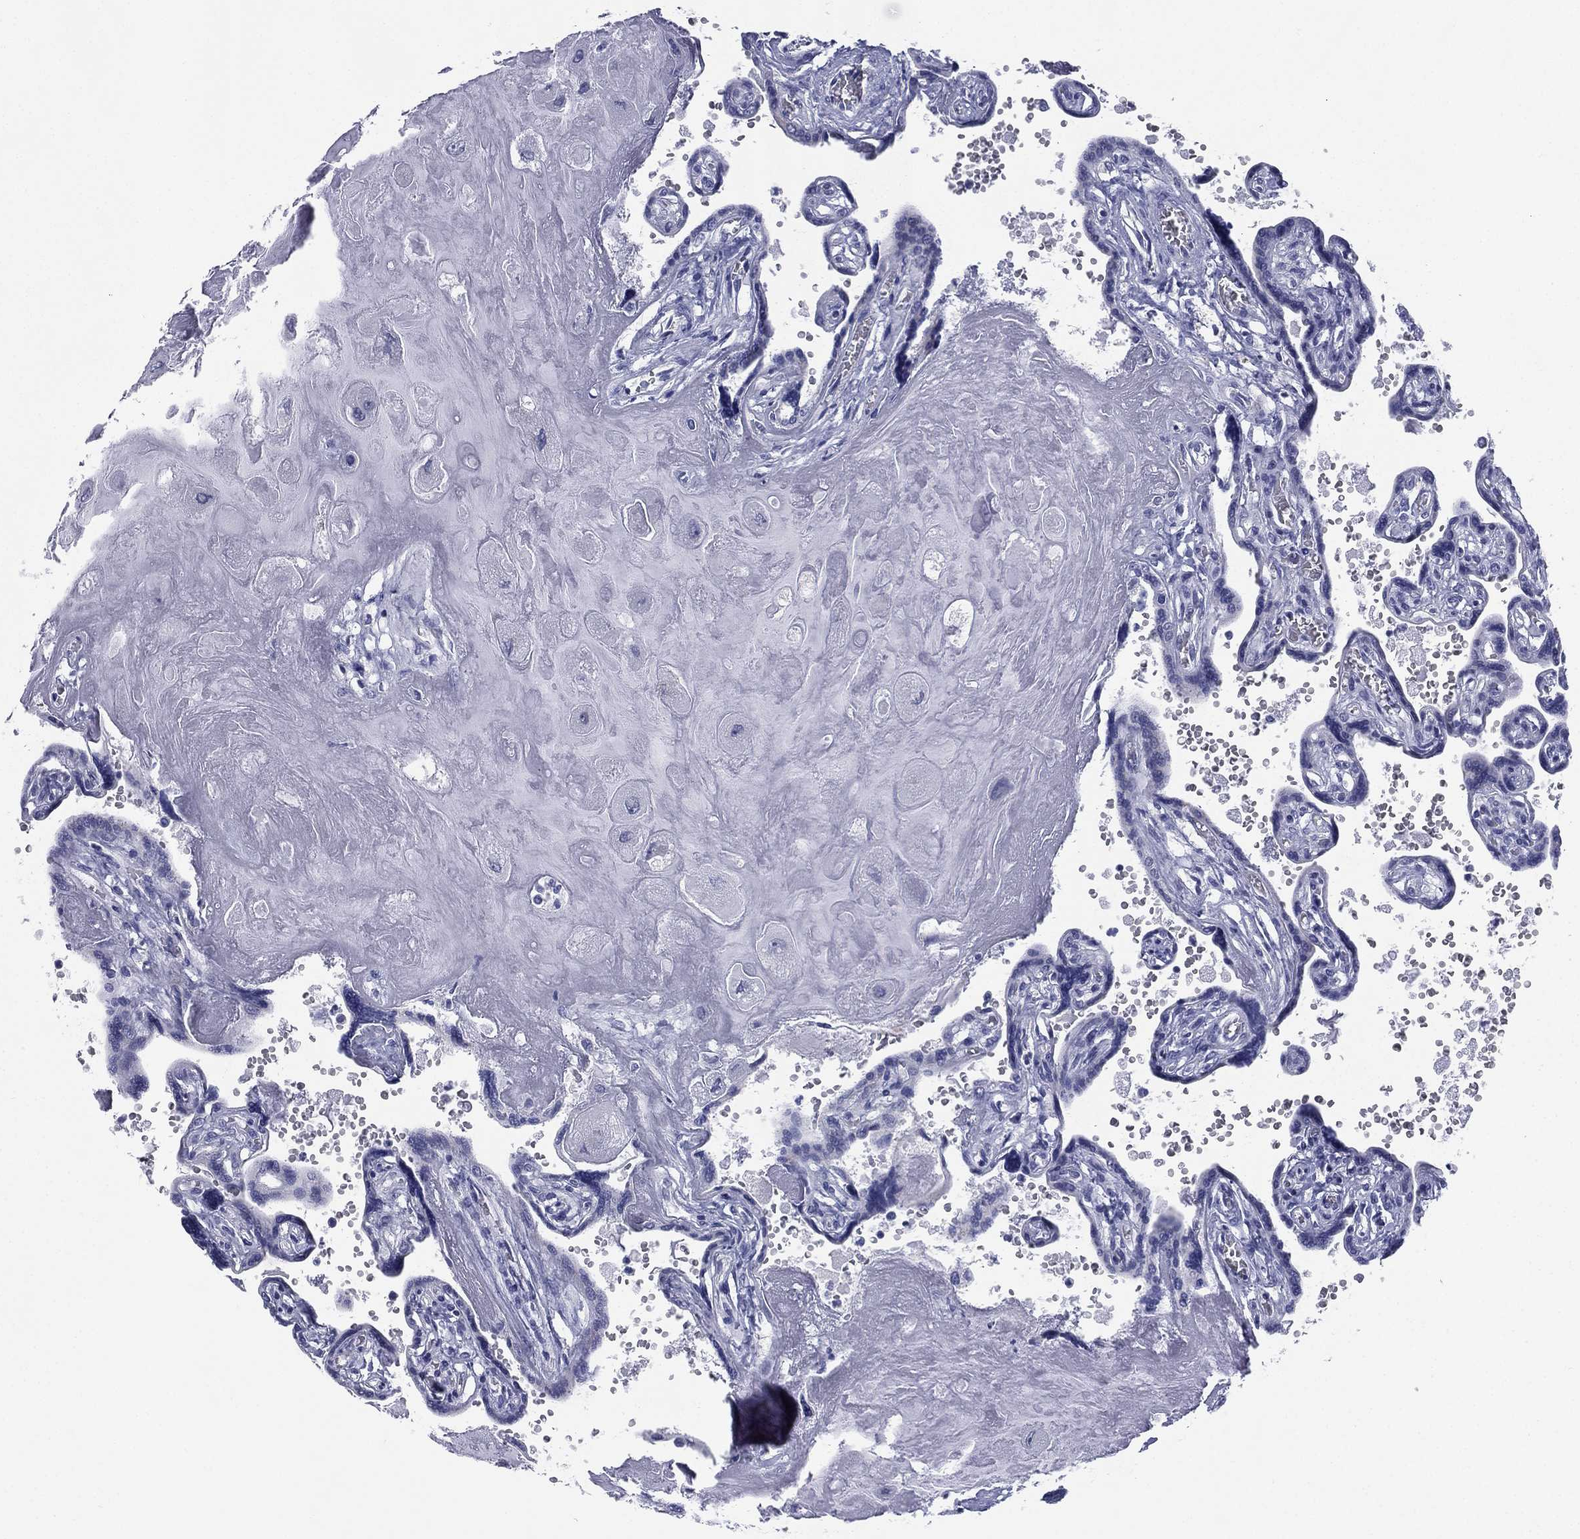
{"staining": {"intensity": "negative", "quantity": "none", "location": "none"}, "tissue": "placenta", "cell_type": "Decidual cells", "image_type": "normal", "snomed": [{"axis": "morphology", "description": "Normal tissue, NOS"}, {"axis": "topography", "description": "Placenta"}], "caption": "Protein analysis of unremarkable placenta exhibits no significant expression in decidual cells.", "gene": "FCER2", "patient": {"sex": "female", "age": 32}}